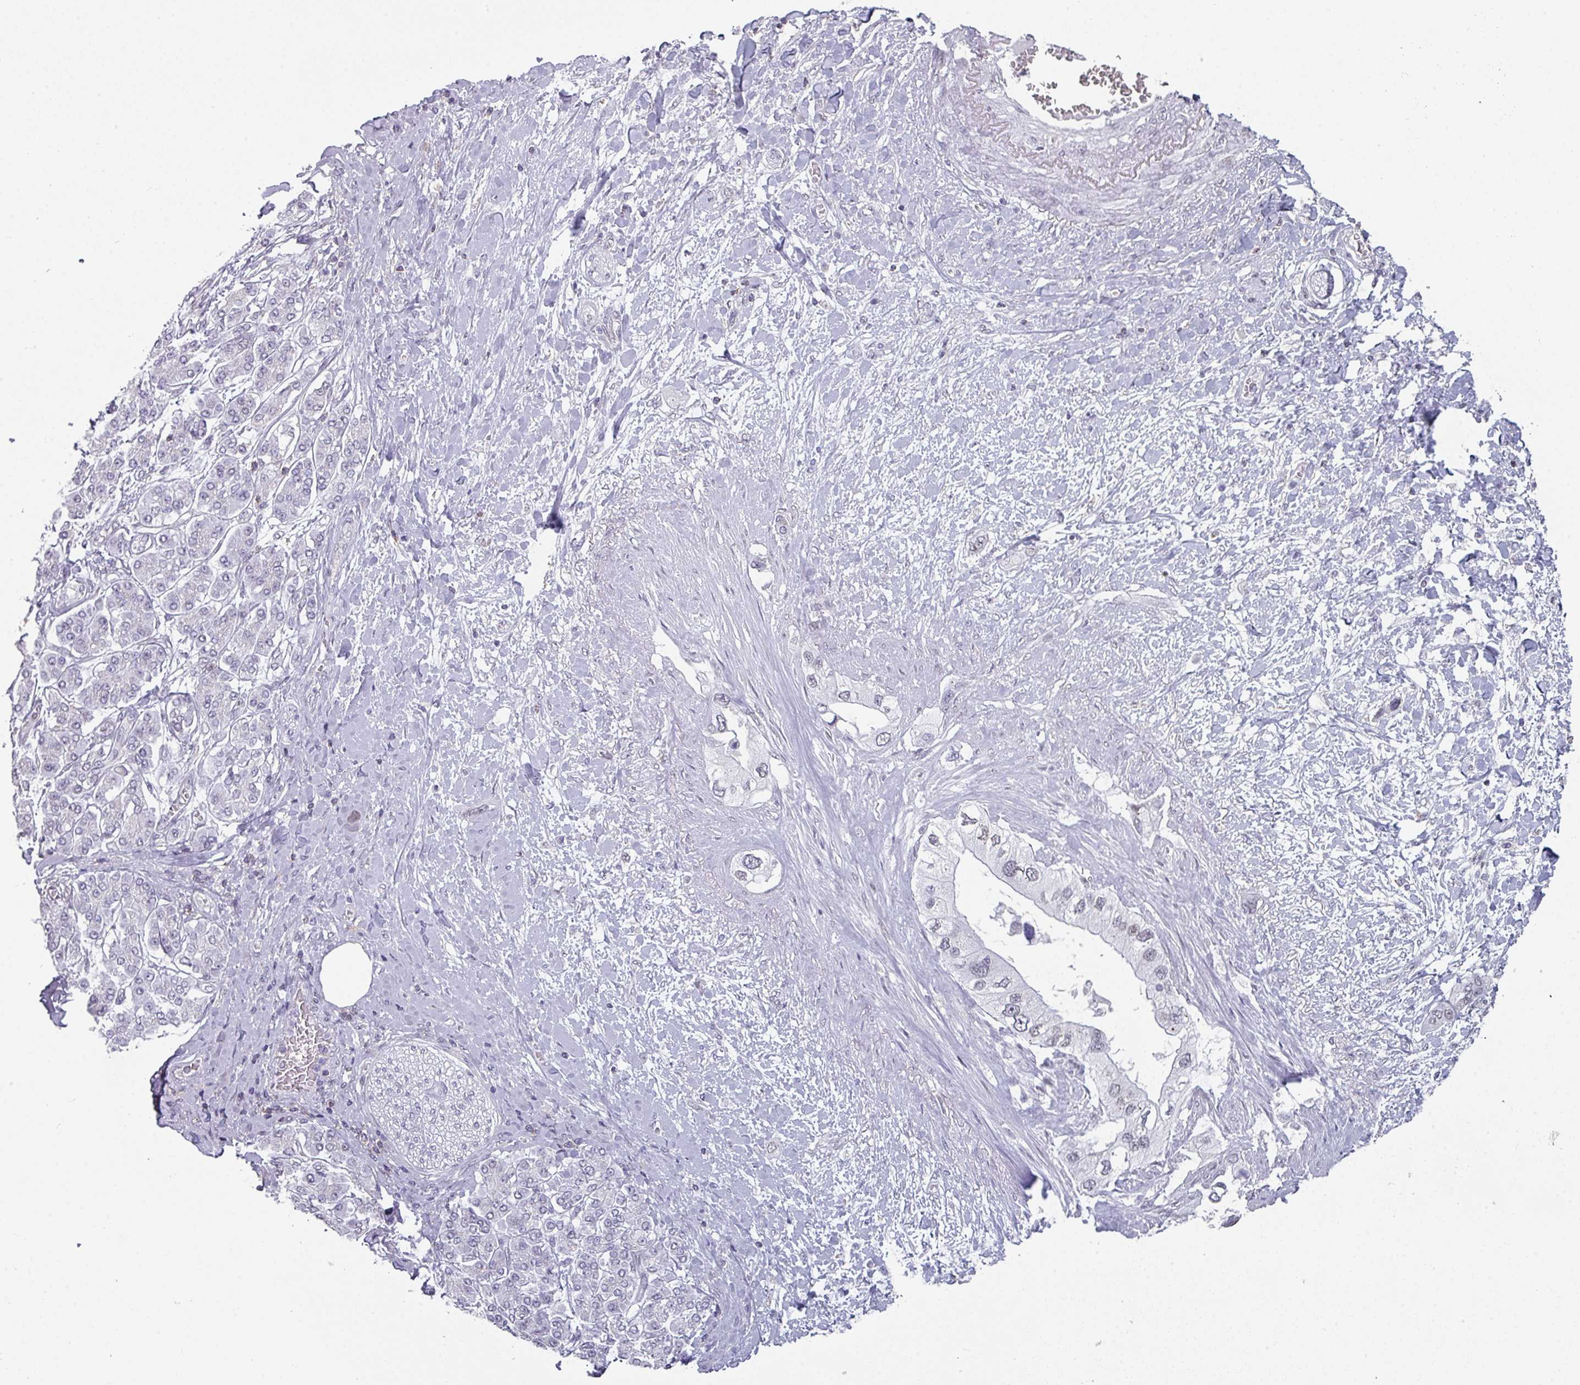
{"staining": {"intensity": "negative", "quantity": "none", "location": "none"}, "tissue": "pancreatic cancer", "cell_type": "Tumor cells", "image_type": "cancer", "snomed": [{"axis": "morphology", "description": "Inflammation, NOS"}, {"axis": "morphology", "description": "Adenocarcinoma, NOS"}, {"axis": "topography", "description": "Pancreas"}], "caption": "A high-resolution micrograph shows immunohistochemistry staining of pancreatic cancer (adenocarcinoma), which exhibits no significant expression in tumor cells.", "gene": "RASAL3", "patient": {"sex": "female", "age": 56}}